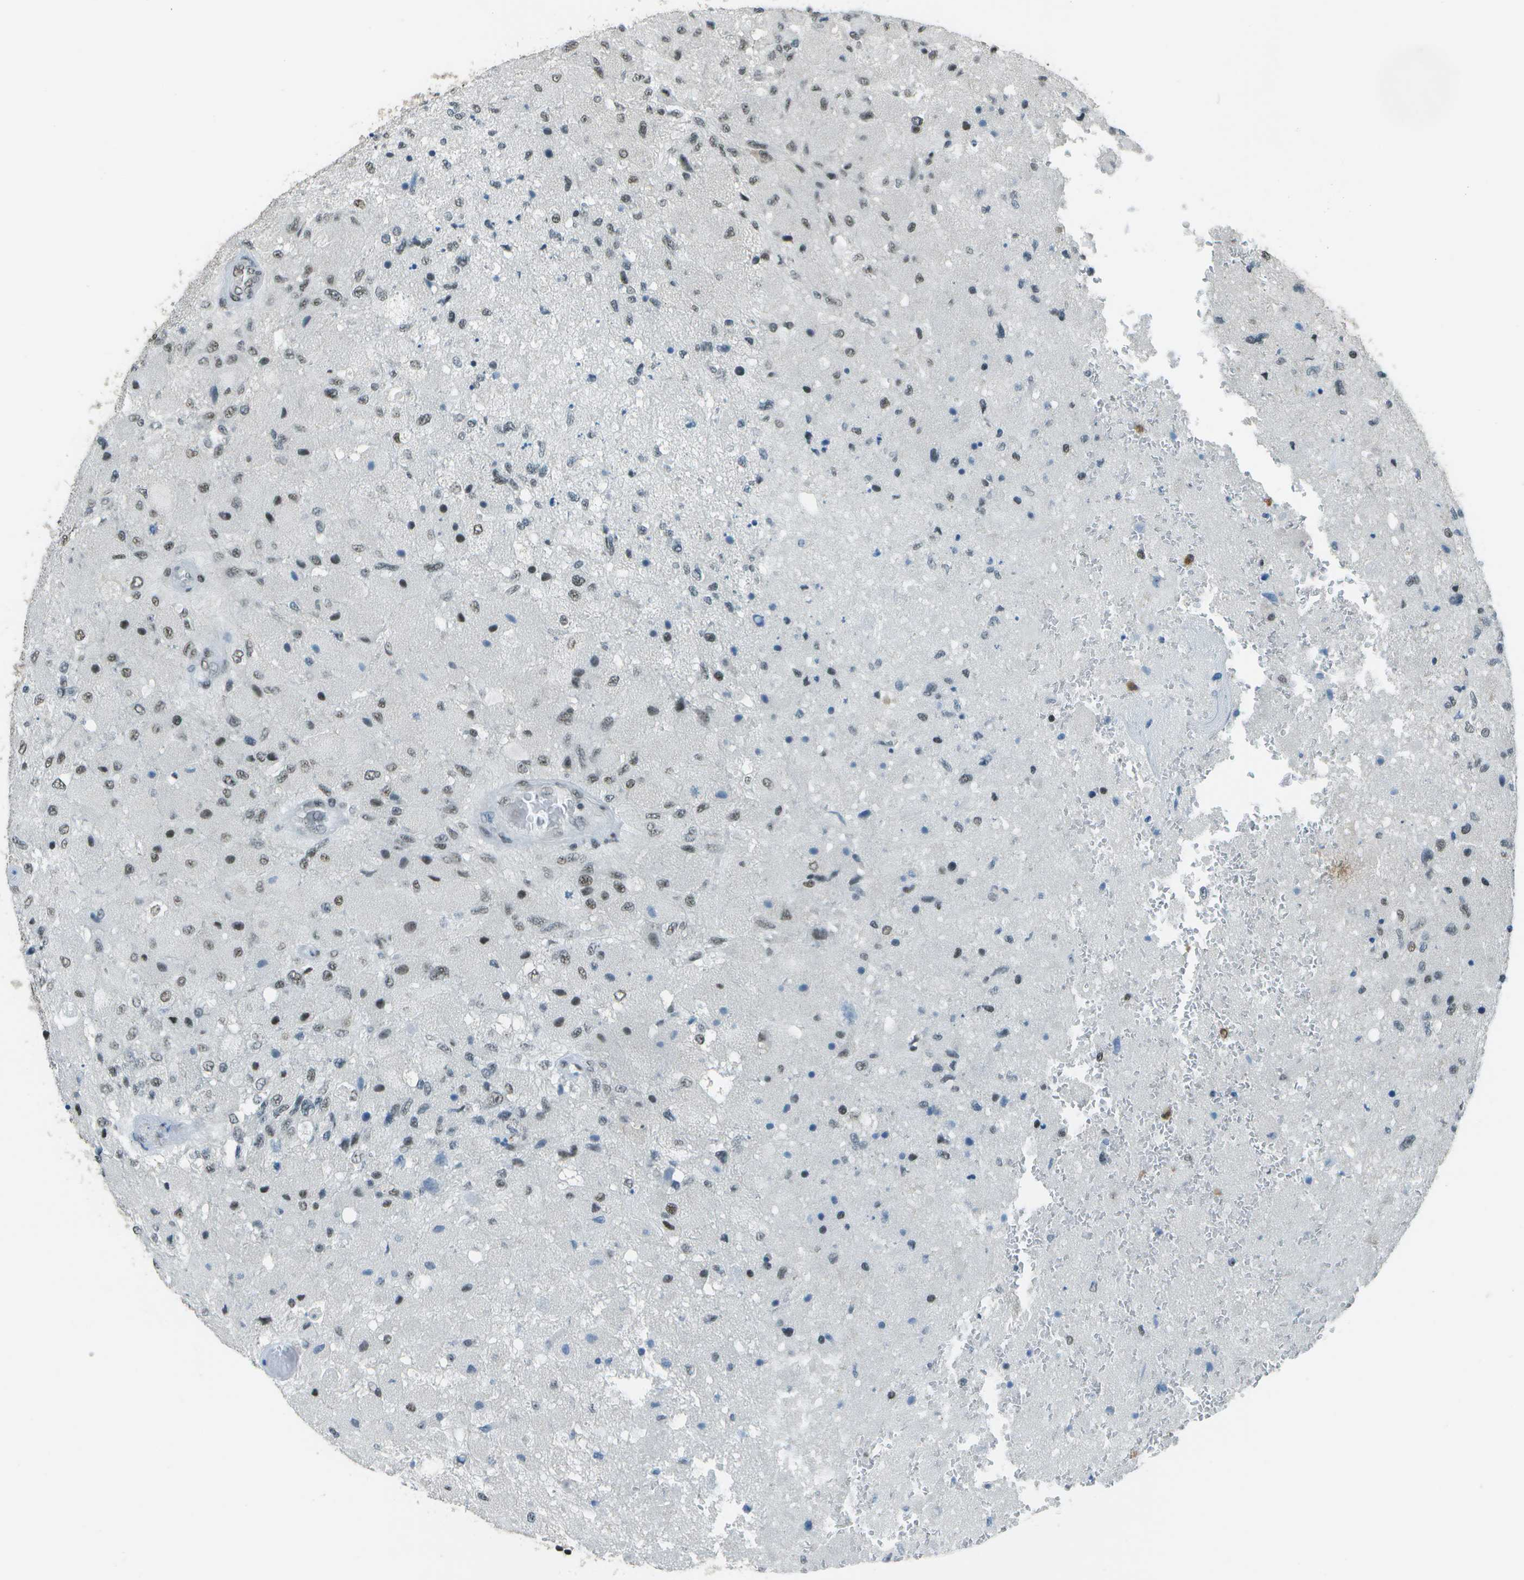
{"staining": {"intensity": "weak", "quantity": ">75%", "location": "nuclear"}, "tissue": "glioma", "cell_type": "Tumor cells", "image_type": "cancer", "snomed": [{"axis": "morphology", "description": "Normal tissue, NOS"}, {"axis": "morphology", "description": "Glioma, malignant, High grade"}, {"axis": "topography", "description": "Cerebral cortex"}], "caption": "Immunohistochemistry (IHC) (DAB) staining of human malignant glioma (high-grade) reveals weak nuclear protein positivity in about >75% of tumor cells.", "gene": "DEPDC1", "patient": {"sex": "male", "age": 77}}